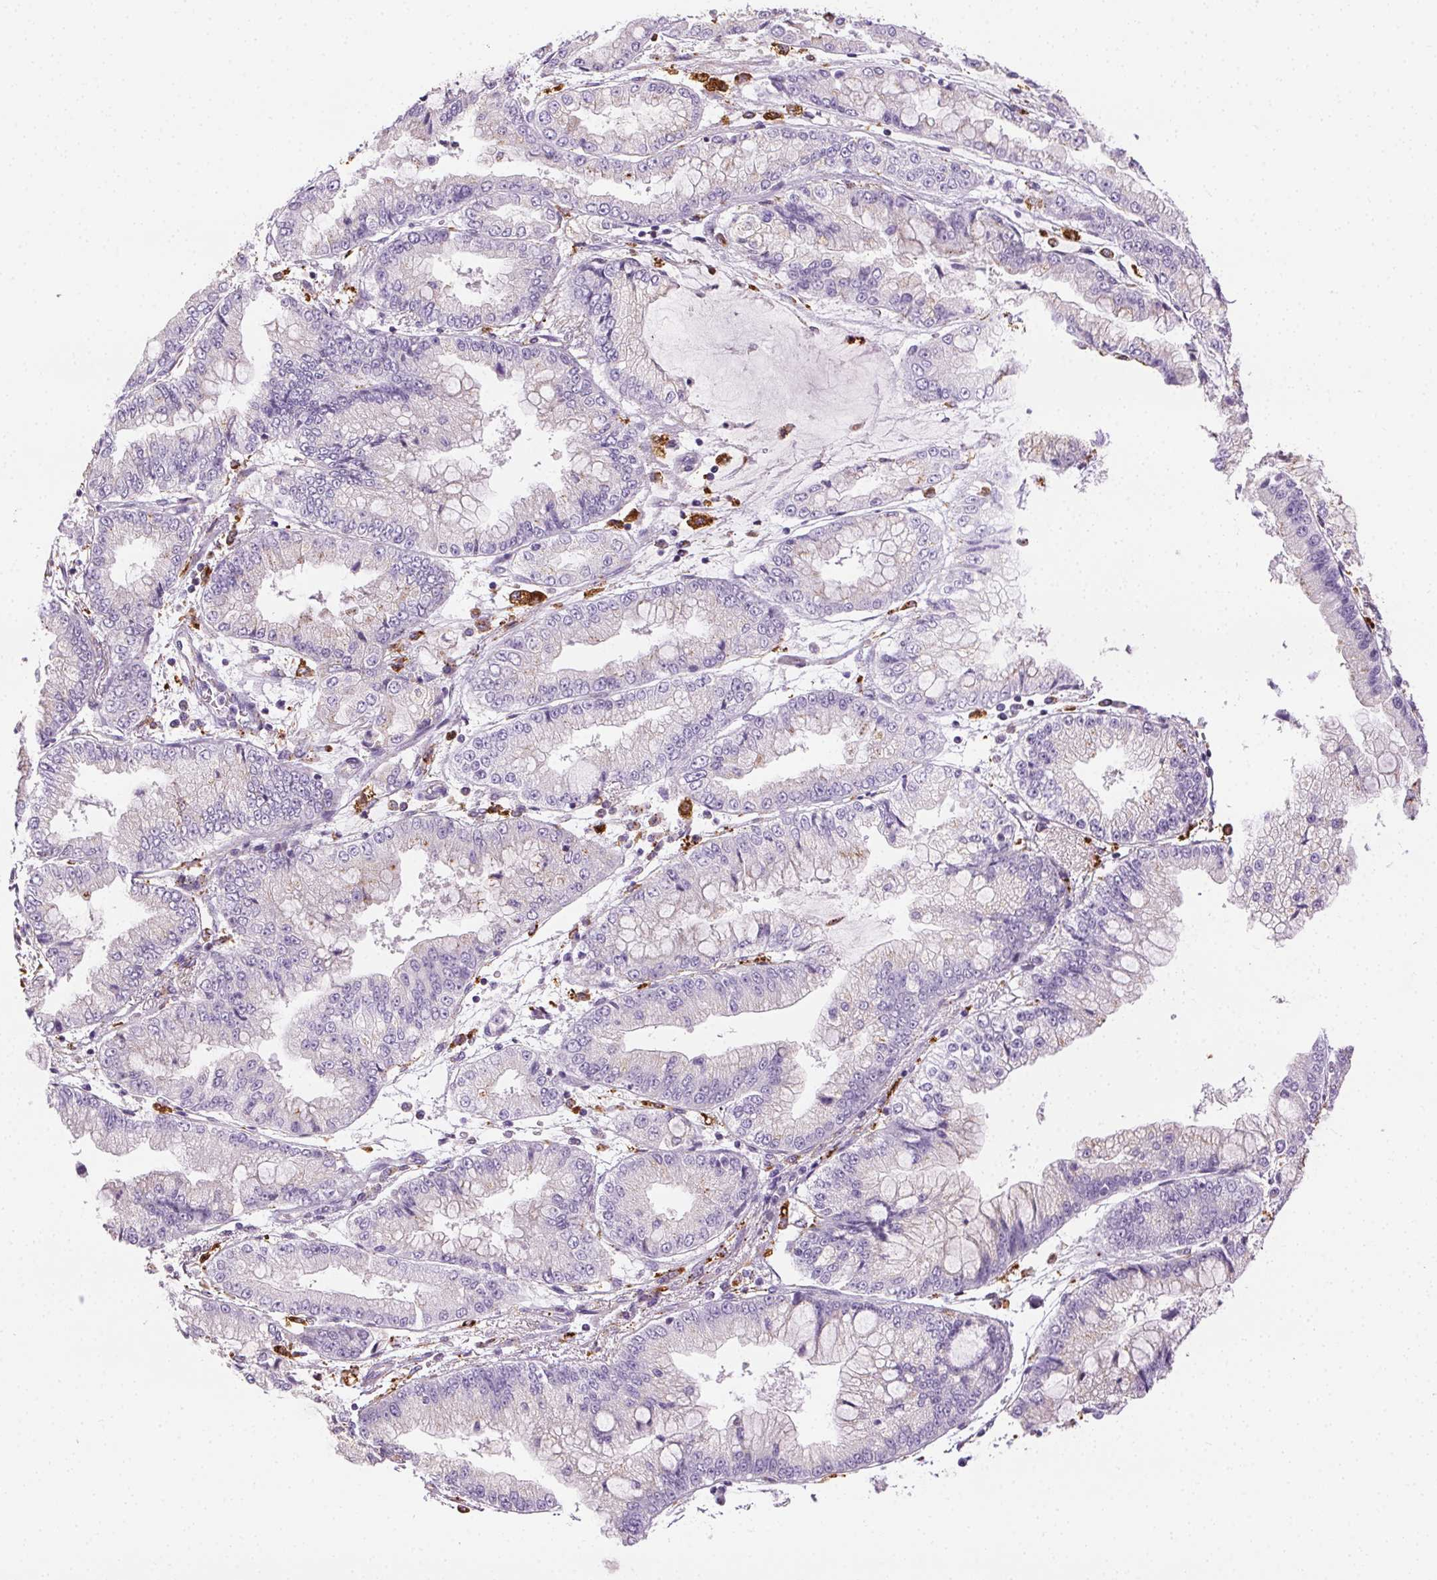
{"staining": {"intensity": "negative", "quantity": "none", "location": "none"}, "tissue": "stomach cancer", "cell_type": "Tumor cells", "image_type": "cancer", "snomed": [{"axis": "morphology", "description": "Adenocarcinoma, NOS"}, {"axis": "topography", "description": "Stomach, upper"}], "caption": "High power microscopy micrograph of an immunohistochemistry (IHC) histopathology image of stomach adenocarcinoma, revealing no significant expression in tumor cells.", "gene": "SCPEP1", "patient": {"sex": "female", "age": 74}}